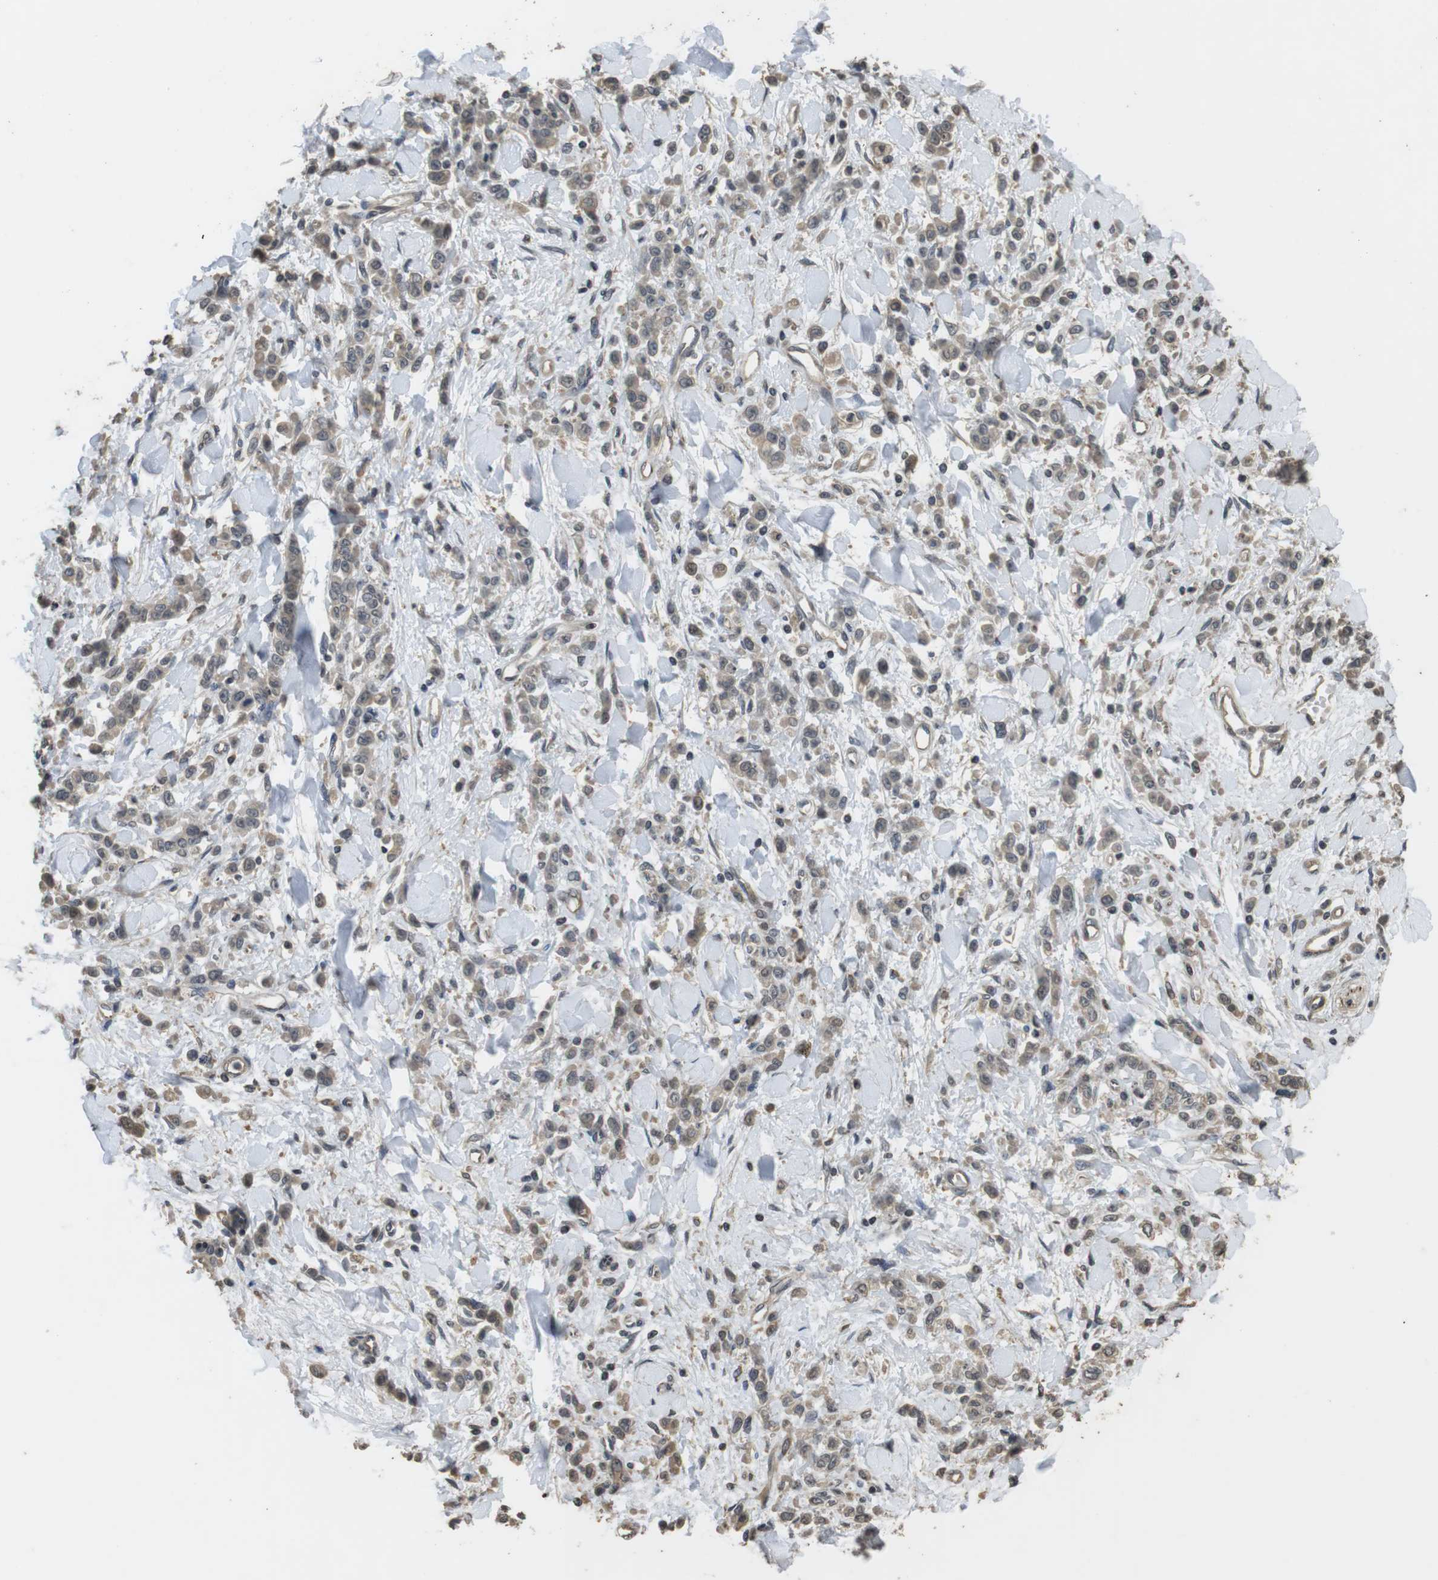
{"staining": {"intensity": "weak", "quantity": ">75%", "location": "cytoplasmic/membranous"}, "tissue": "stomach cancer", "cell_type": "Tumor cells", "image_type": "cancer", "snomed": [{"axis": "morphology", "description": "Normal tissue, NOS"}, {"axis": "morphology", "description": "Adenocarcinoma, NOS"}, {"axis": "topography", "description": "Stomach"}], "caption": "IHC photomicrograph of human stomach cancer stained for a protein (brown), which exhibits low levels of weak cytoplasmic/membranous expression in approximately >75% of tumor cells.", "gene": "FZD10", "patient": {"sex": "male", "age": 82}}